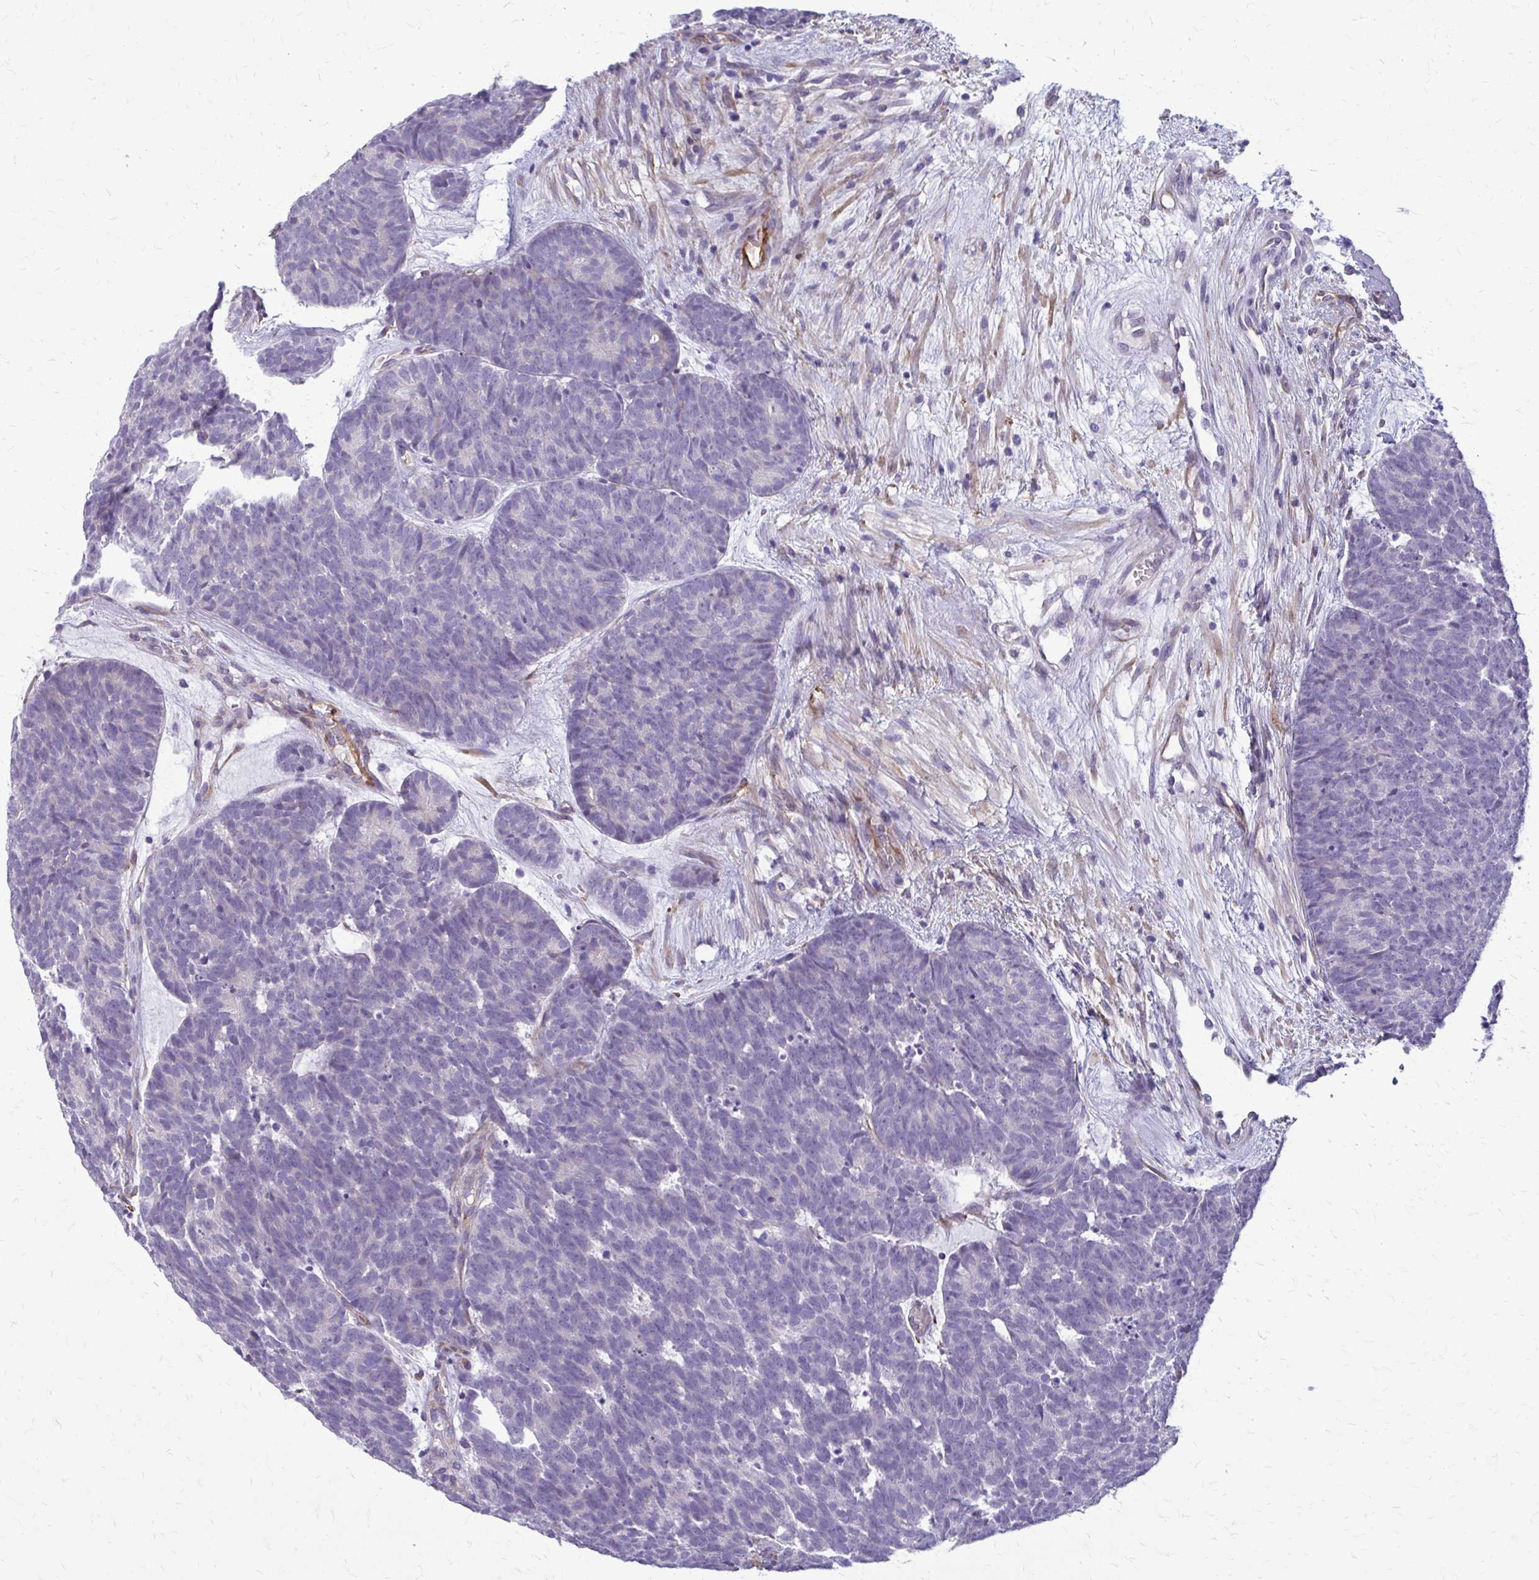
{"staining": {"intensity": "negative", "quantity": "none", "location": "none"}, "tissue": "head and neck cancer", "cell_type": "Tumor cells", "image_type": "cancer", "snomed": [{"axis": "morphology", "description": "Adenocarcinoma, NOS"}, {"axis": "topography", "description": "Head-Neck"}], "caption": "Immunohistochemical staining of head and neck adenocarcinoma displays no significant staining in tumor cells.", "gene": "DEPP1", "patient": {"sex": "female", "age": 81}}